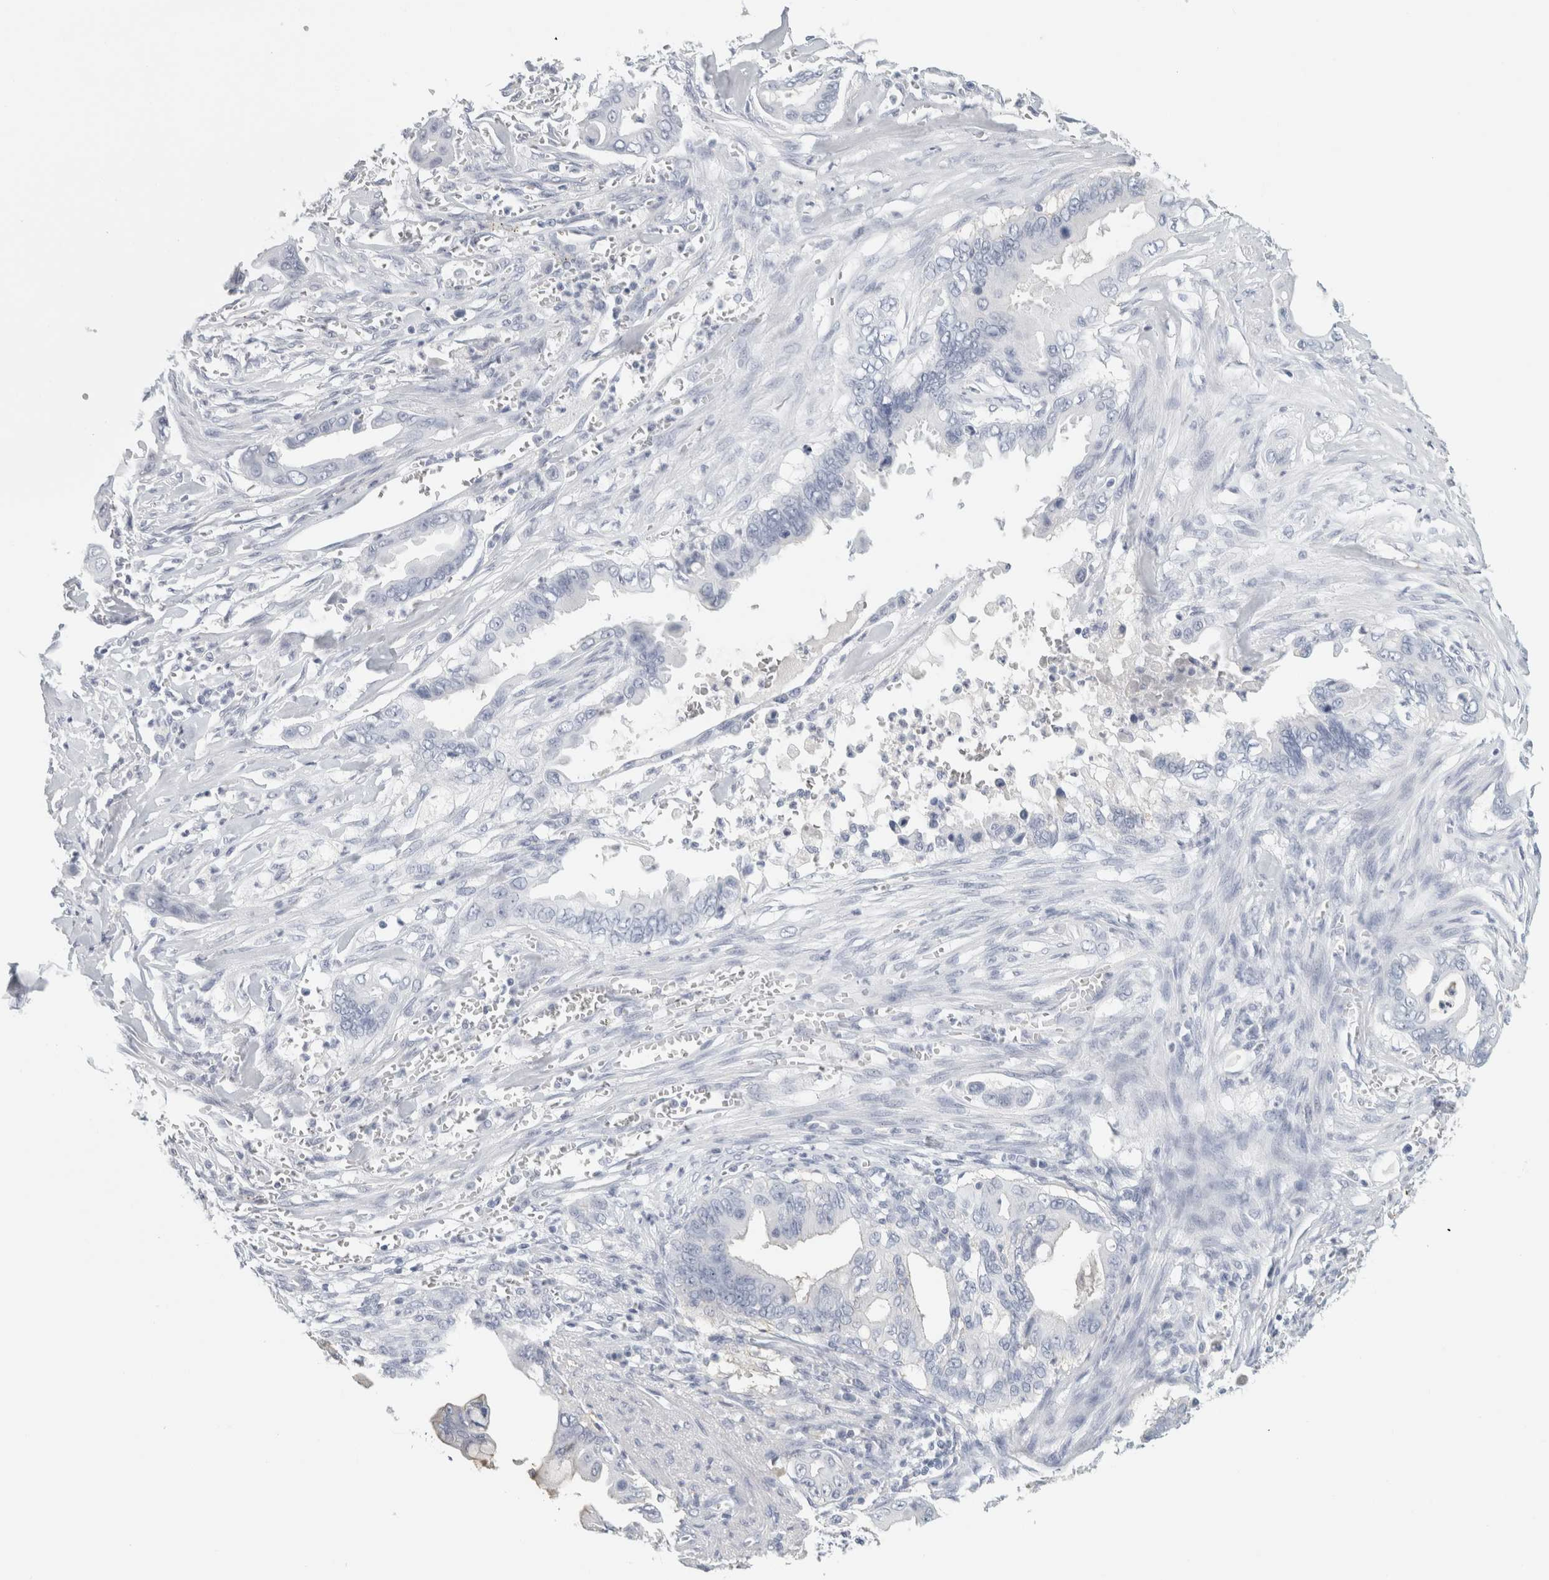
{"staining": {"intensity": "negative", "quantity": "none", "location": "none"}, "tissue": "pancreatic cancer", "cell_type": "Tumor cells", "image_type": "cancer", "snomed": [{"axis": "morphology", "description": "Adenocarcinoma, NOS"}, {"axis": "topography", "description": "Pancreas"}], "caption": "Immunohistochemistry of human adenocarcinoma (pancreatic) reveals no positivity in tumor cells. (DAB IHC, high magnification).", "gene": "TSPAN8", "patient": {"sex": "male", "age": 59}}